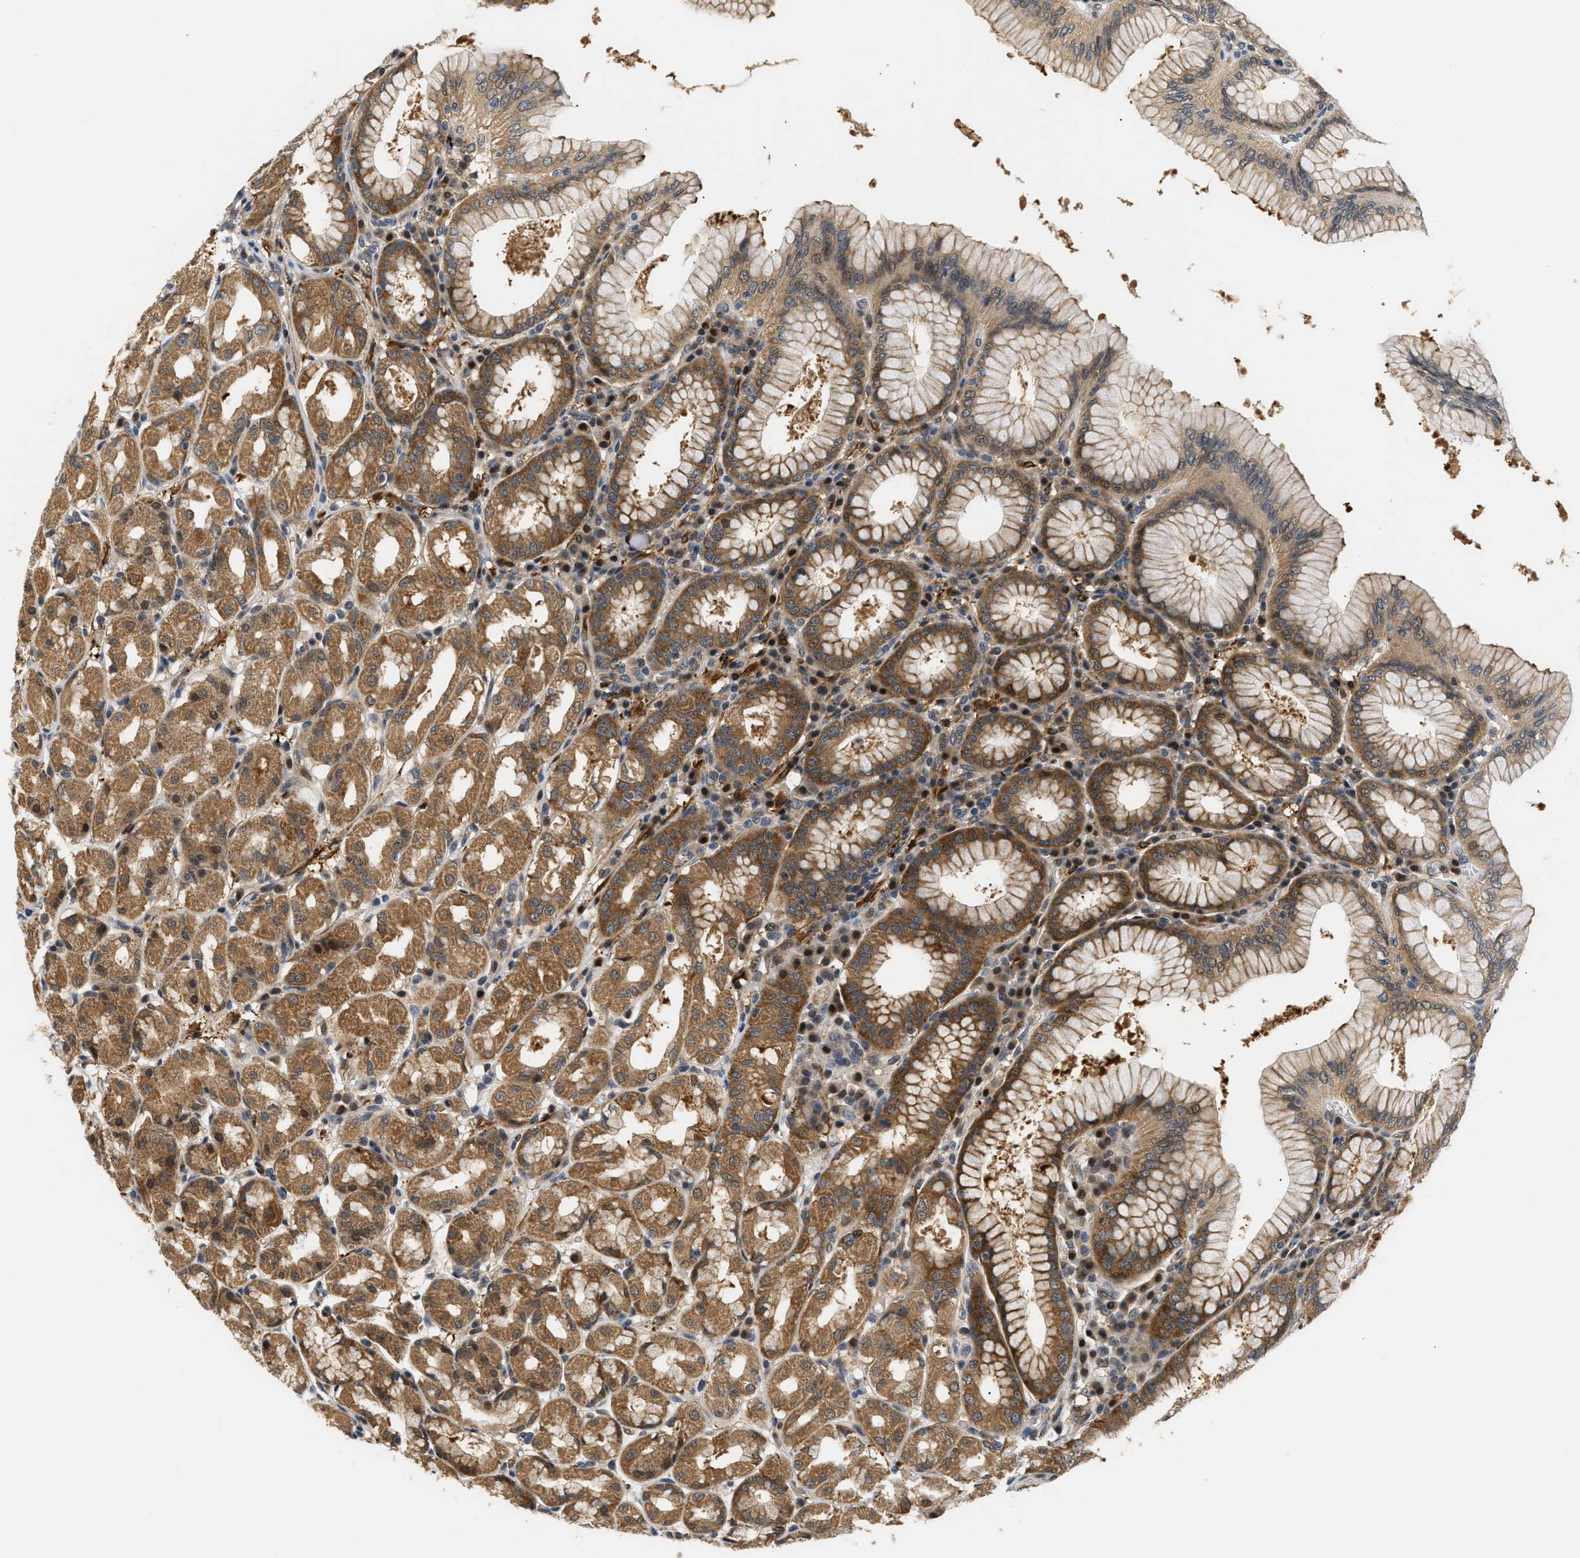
{"staining": {"intensity": "moderate", "quantity": ">75%", "location": "cytoplasmic/membranous"}, "tissue": "stomach", "cell_type": "Glandular cells", "image_type": "normal", "snomed": [{"axis": "morphology", "description": "Normal tissue, NOS"}, {"axis": "topography", "description": "Stomach"}, {"axis": "topography", "description": "Stomach, lower"}], "caption": "Glandular cells display medium levels of moderate cytoplasmic/membranous expression in about >75% of cells in unremarkable stomach.", "gene": "LARP6", "patient": {"sex": "female", "age": 56}}